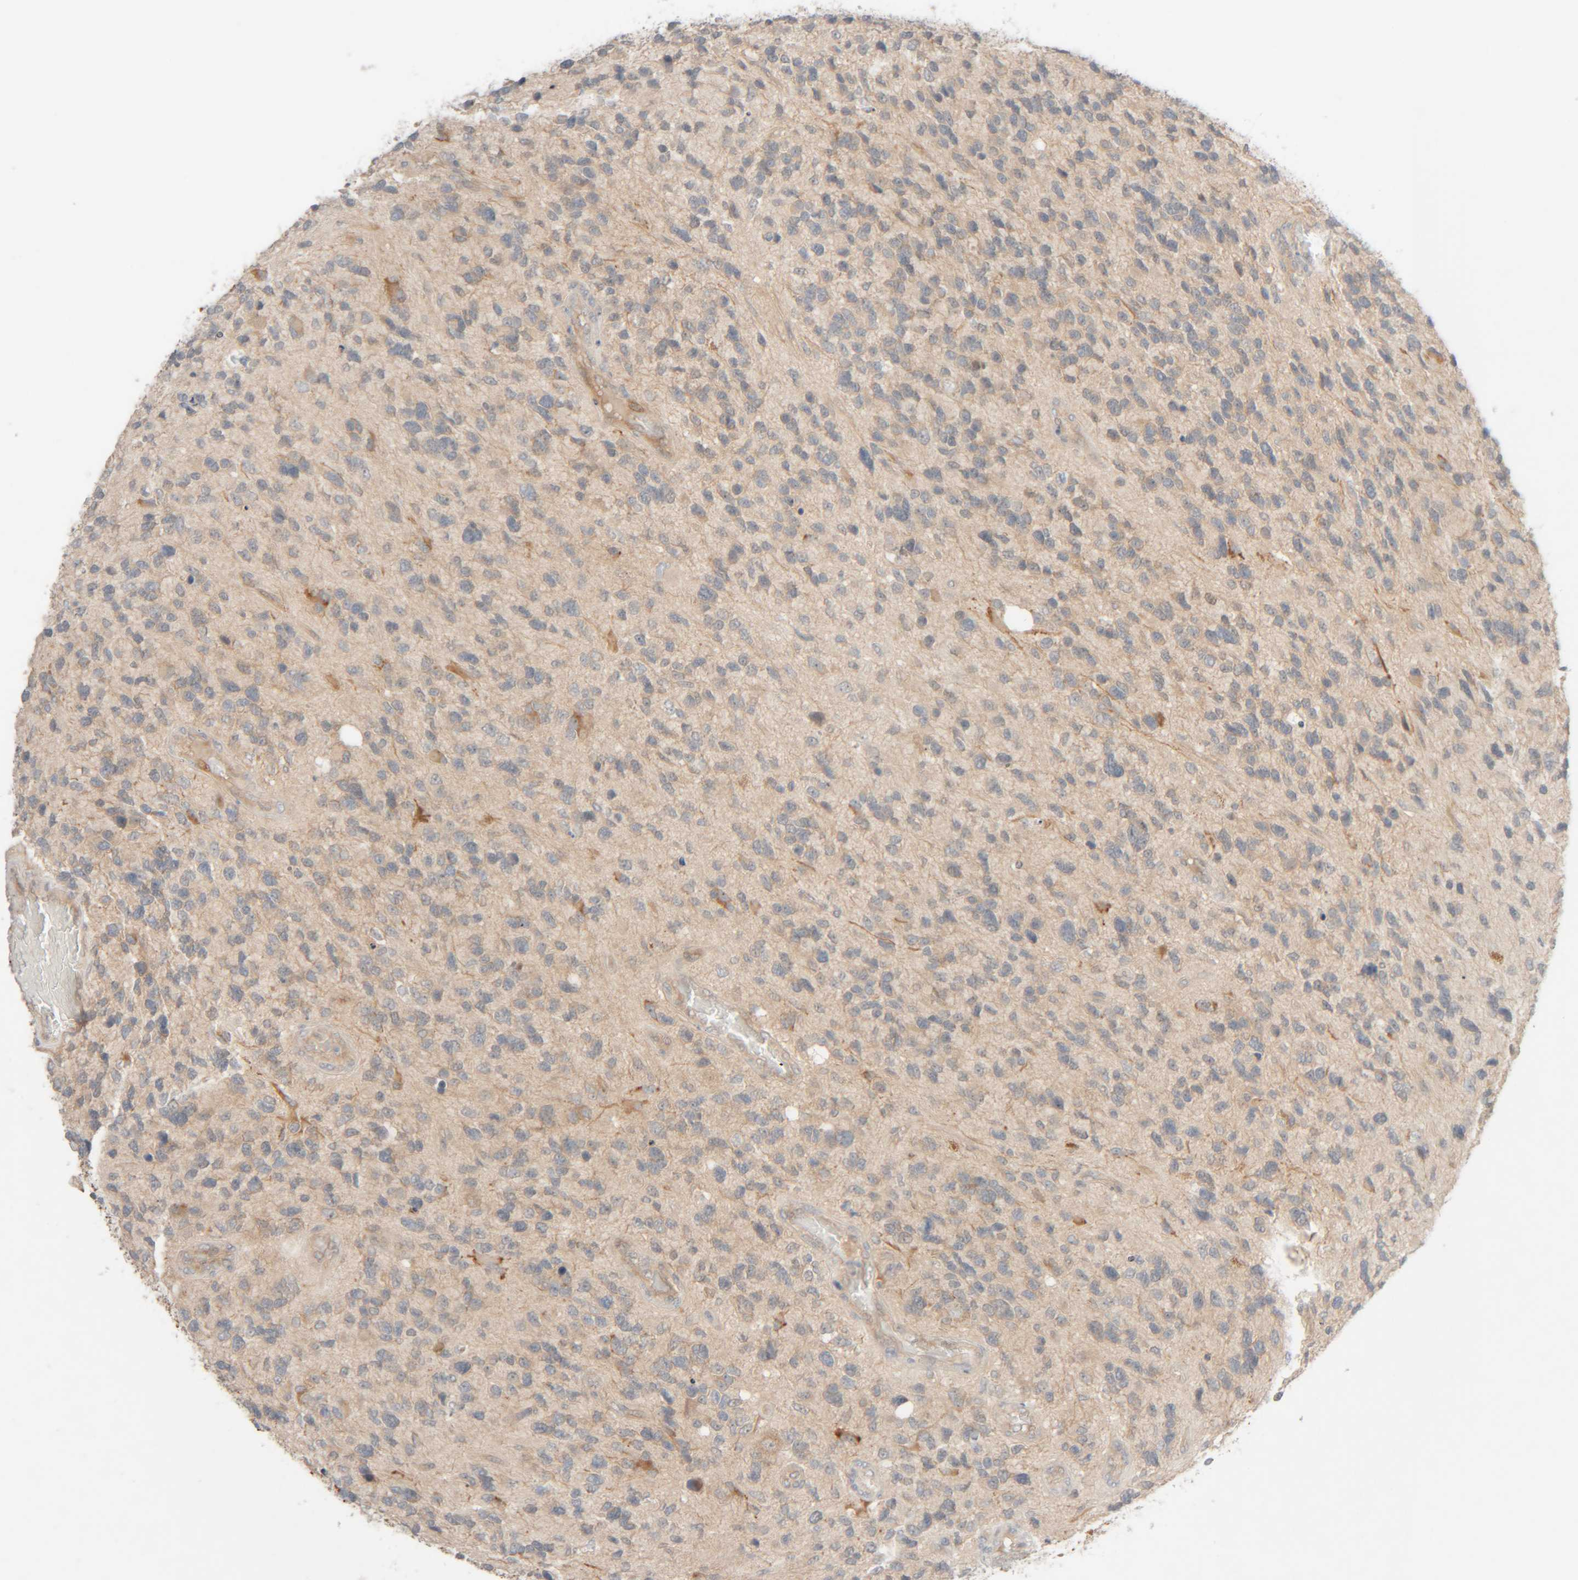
{"staining": {"intensity": "negative", "quantity": "none", "location": "none"}, "tissue": "glioma", "cell_type": "Tumor cells", "image_type": "cancer", "snomed": [{"axis": "morphology", "description": "Glioma, malignant, High grade"}, {"axis": "topography", "description": "Brain"}], "caption": "Tumor cells show no significant protein expression in malignant glioma (high-grade).", "gene": "CHKA", "patient": {"sex": "female", "age": 58}}